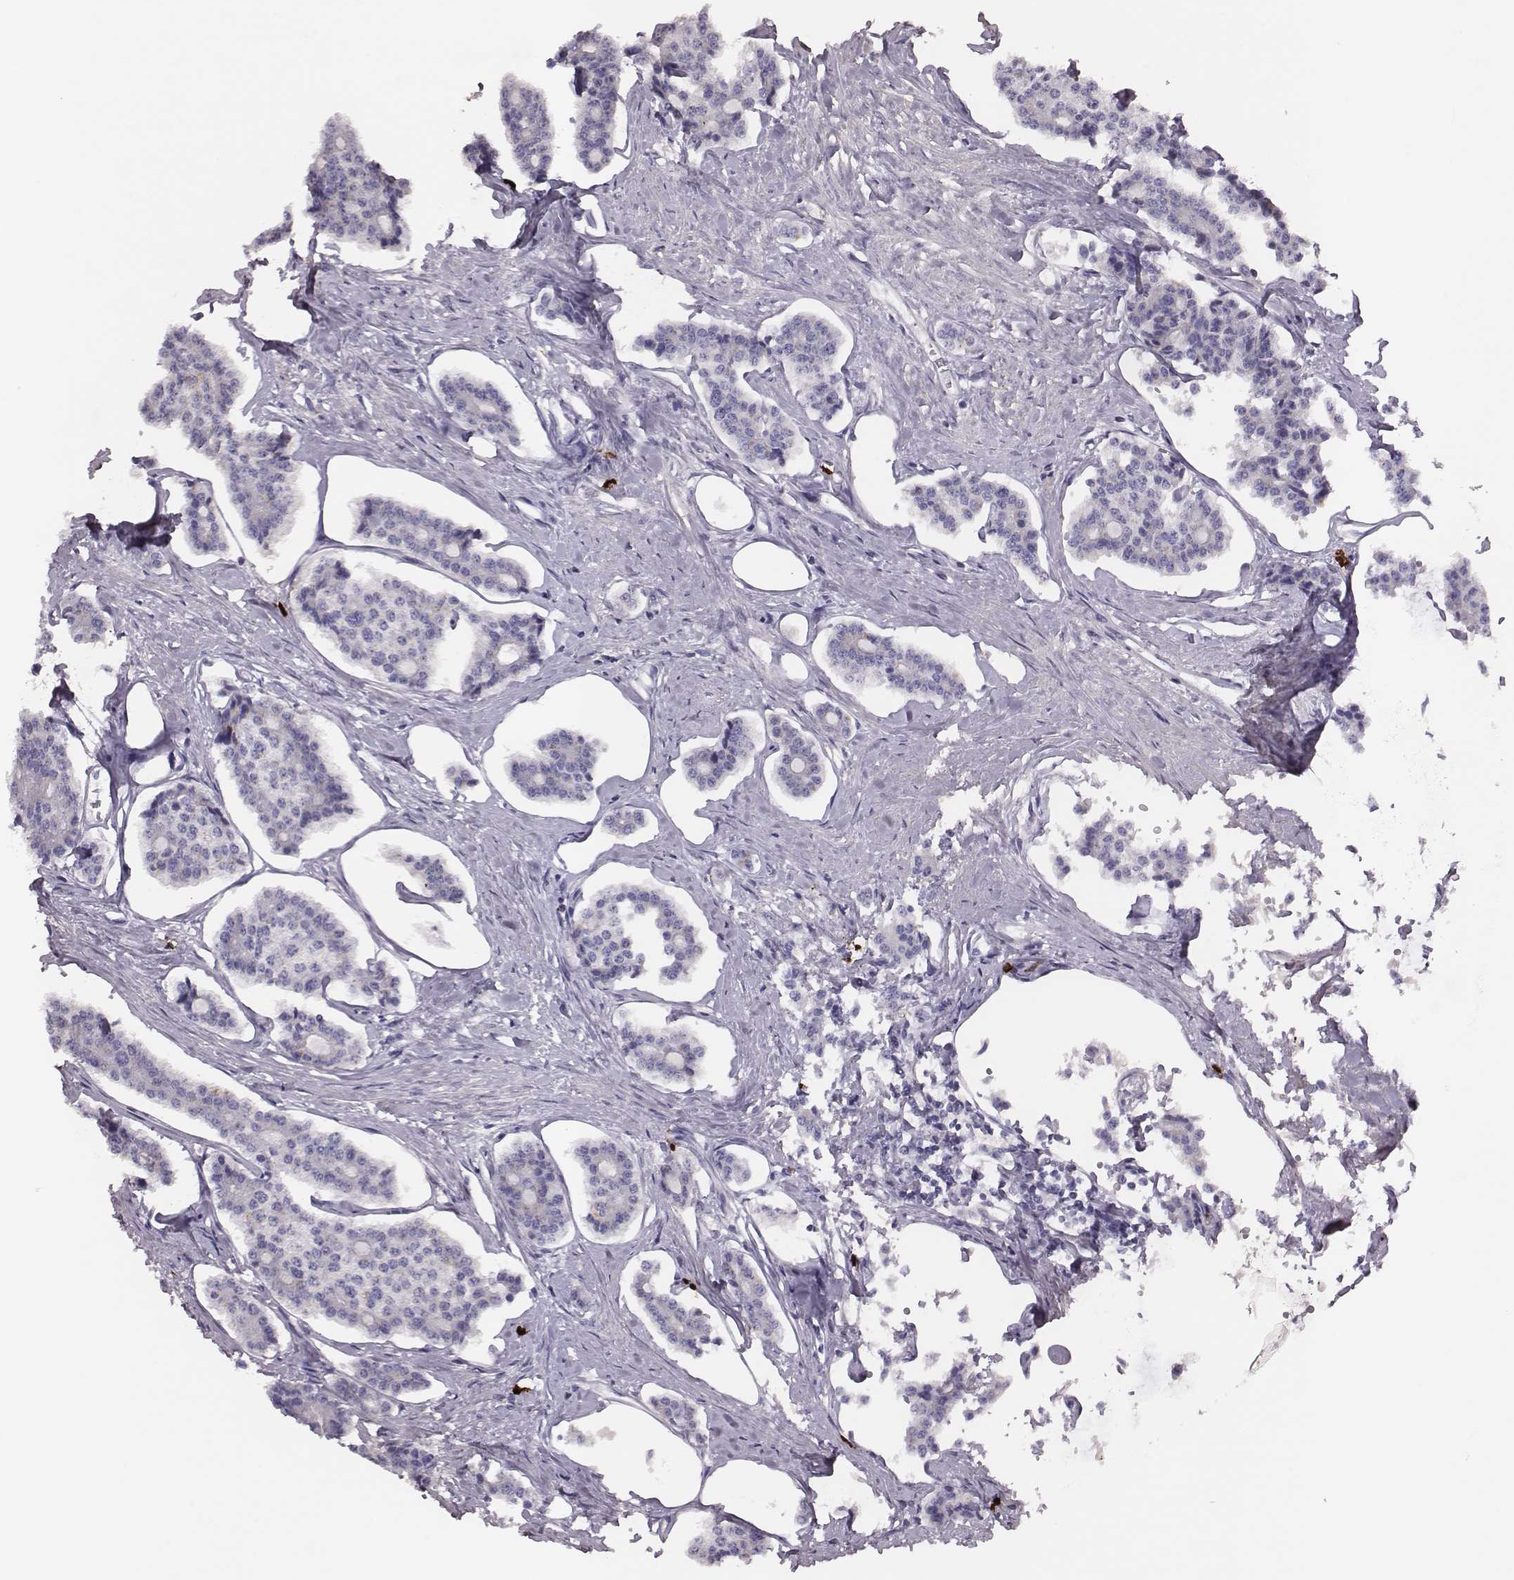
{"staining": {"intensity": "negative", "quantity": "none", "location": "none"}, "tissue": "carcinoid", "cell_type": "Tumor cells", "image_type": "cancer", "snomed": [{"axis": "morphology", "description": "Carcinoid, malignant, NOS"}, {"axis": "topography", "description": "Small intestine"}], "caption": "An IHC image of carcinoid is shown. There is no staining in tumor cells of carcinoid. (Immunohistochemistry (ihc), brightfield microscopy, high magnification).", "gene": "P2RY10", "patient": {"sex": "female", "age": 65}}